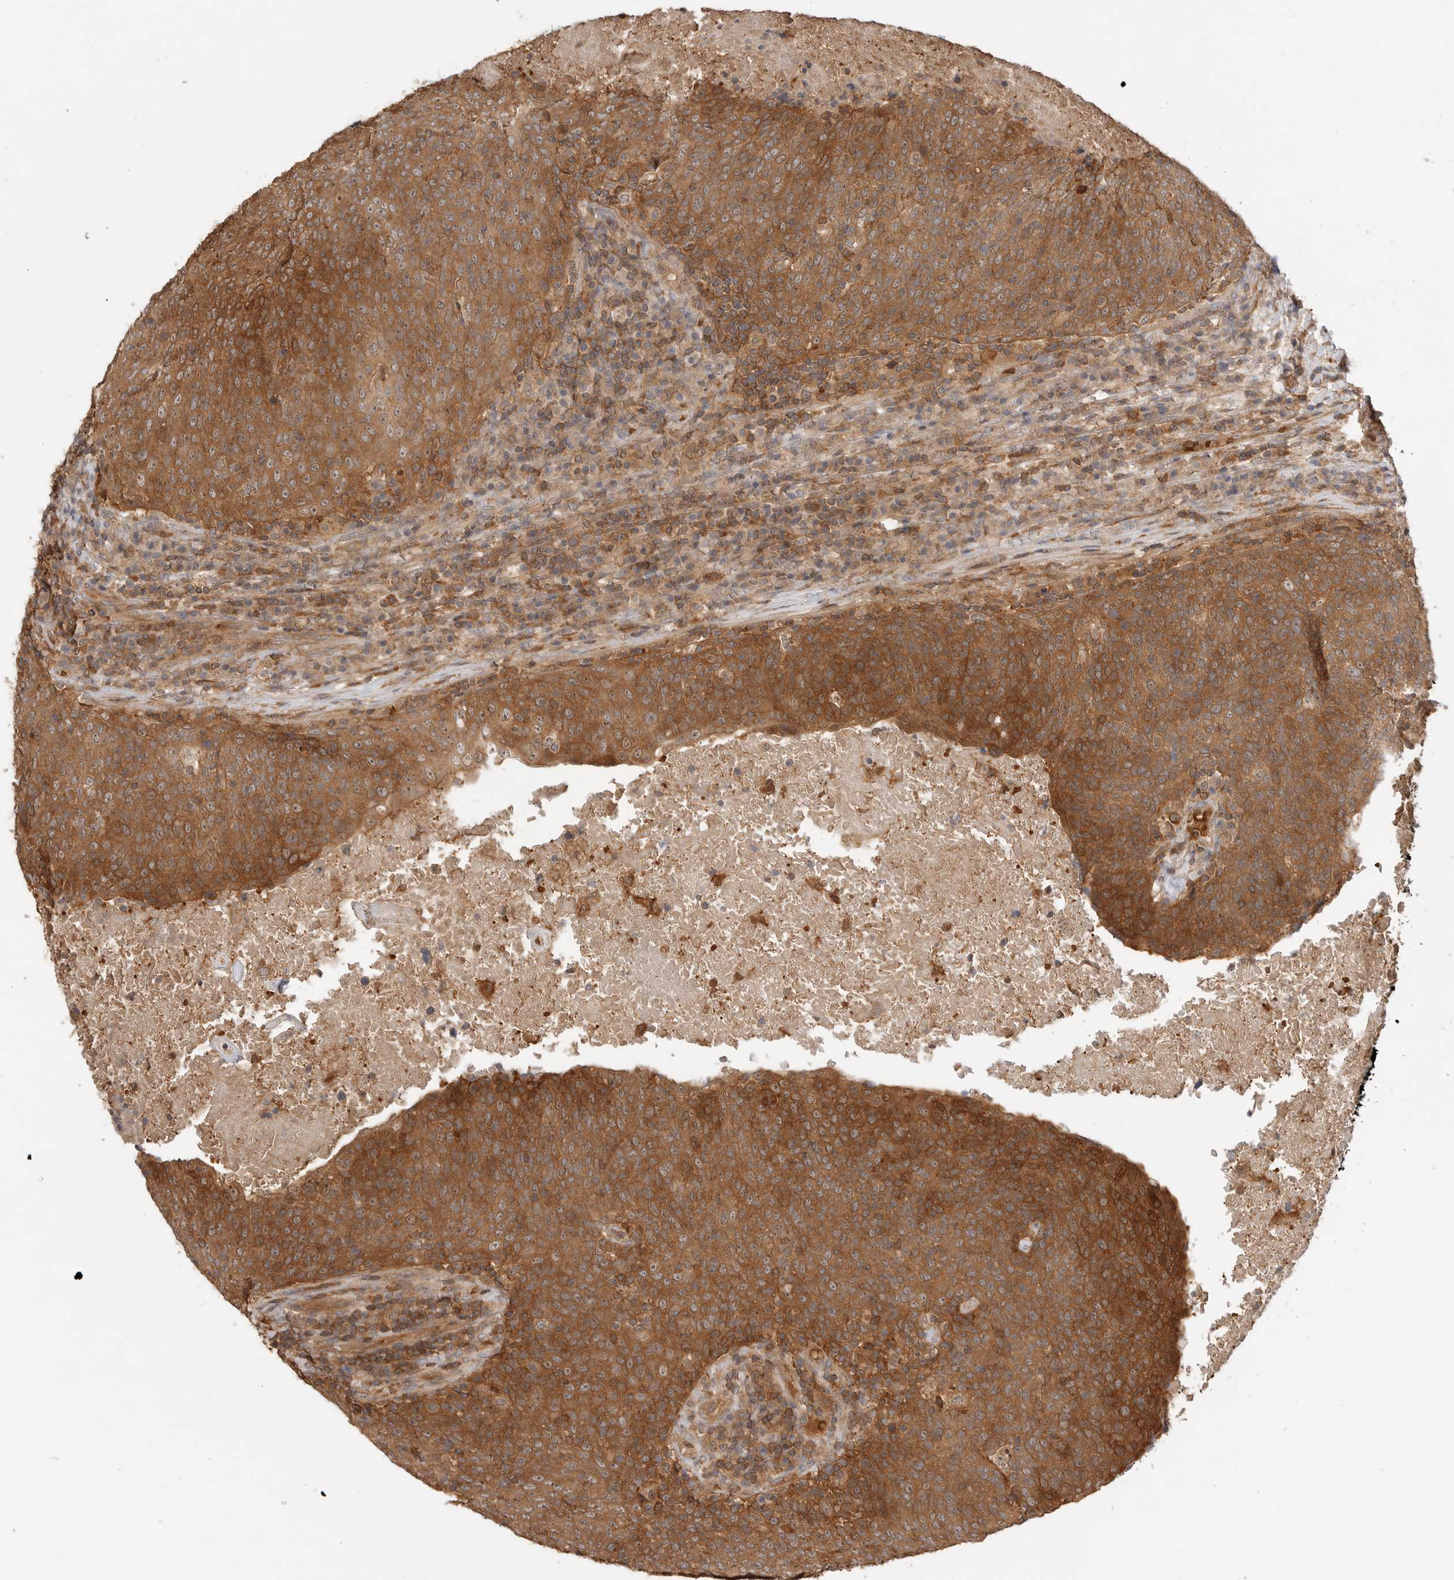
{"staining": {"intensity": "strong", "quantity": ">75%", "location": "cytoplasmic/membranous"}, "tissue": "head and neck cancer", "cell_type": "Tumor cells", "image_type": "cancer", "snomed": [{"axis": "morphology", "description": "Squamous cell carcinoma, NOS"}, {"axis": "morphology", "description": "Squamous cell carcinoma, metastatic, NOS"}, {"axis": "topography", "description": "Lymph node"}, {"axis": "topography", "description": "Head-Neck"}], "caption": "Head and neck cancer stained for a protein shows strong cytoplasmic/membranous positivity in tumor cells.", "gene": "CLDN12", "patient": {"sex": "male", "age": 62}}